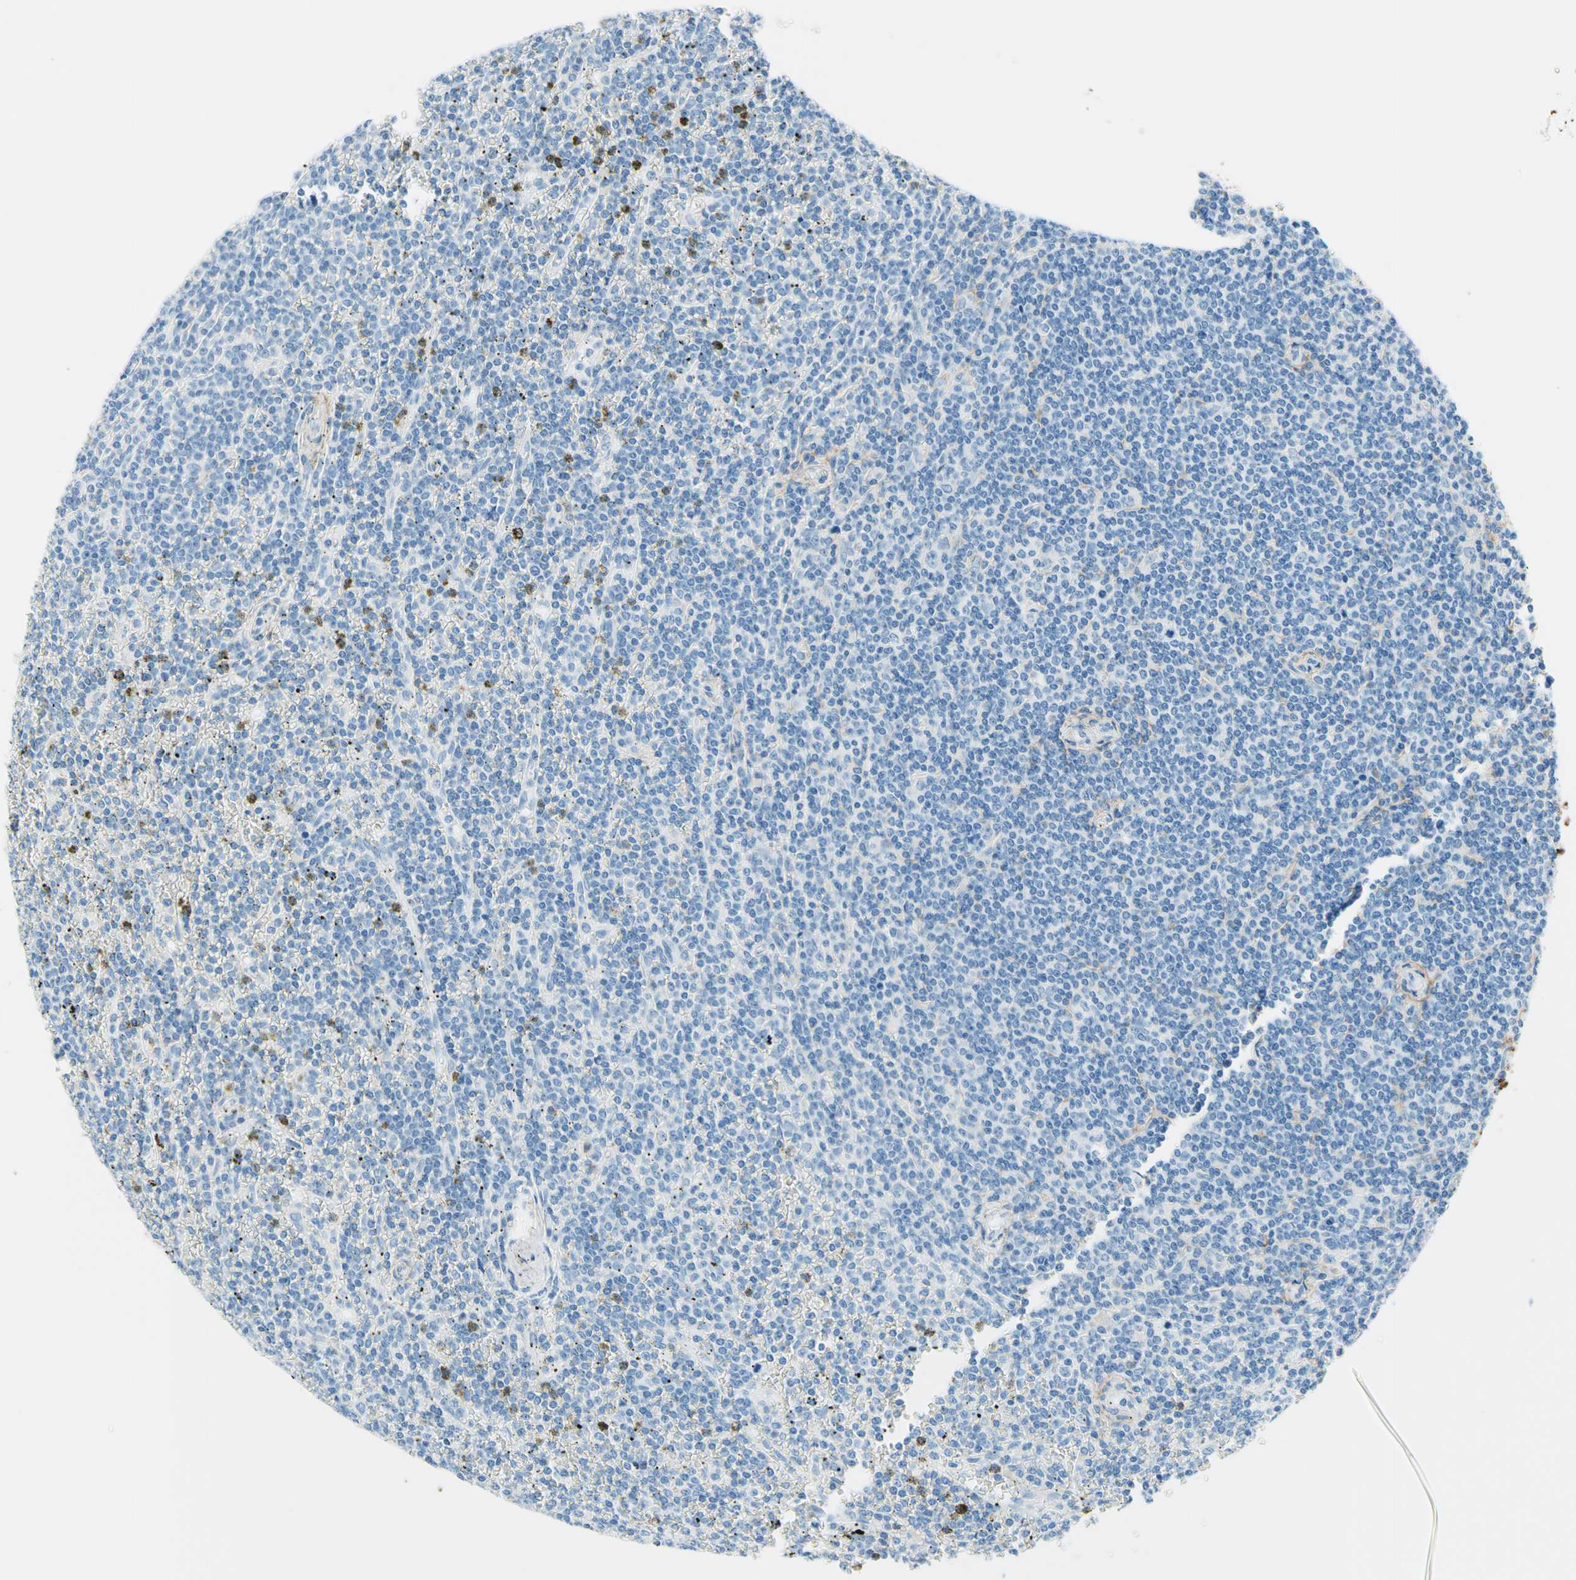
{"staining": {"intensity": "negative", "quantity": "none", "location": "none"}, "tissue": "lymphoma", "cell_type": "Tumor cells", "image_type": "cancer", "snomed": [{"axis": "morphology", "description": "Malignant lymphoma, non-Hodgkin's type, Low grade"}, {"axis": "topography", "description": "Spleen"}], "caption": "Photomicrograph shows no significant protein positivity in tumor cells of low-grade malignant lymphoma, non-Hodgkin's type.", "gene": "MFAP5", "patient": {"sex": "female", "age": 19}}